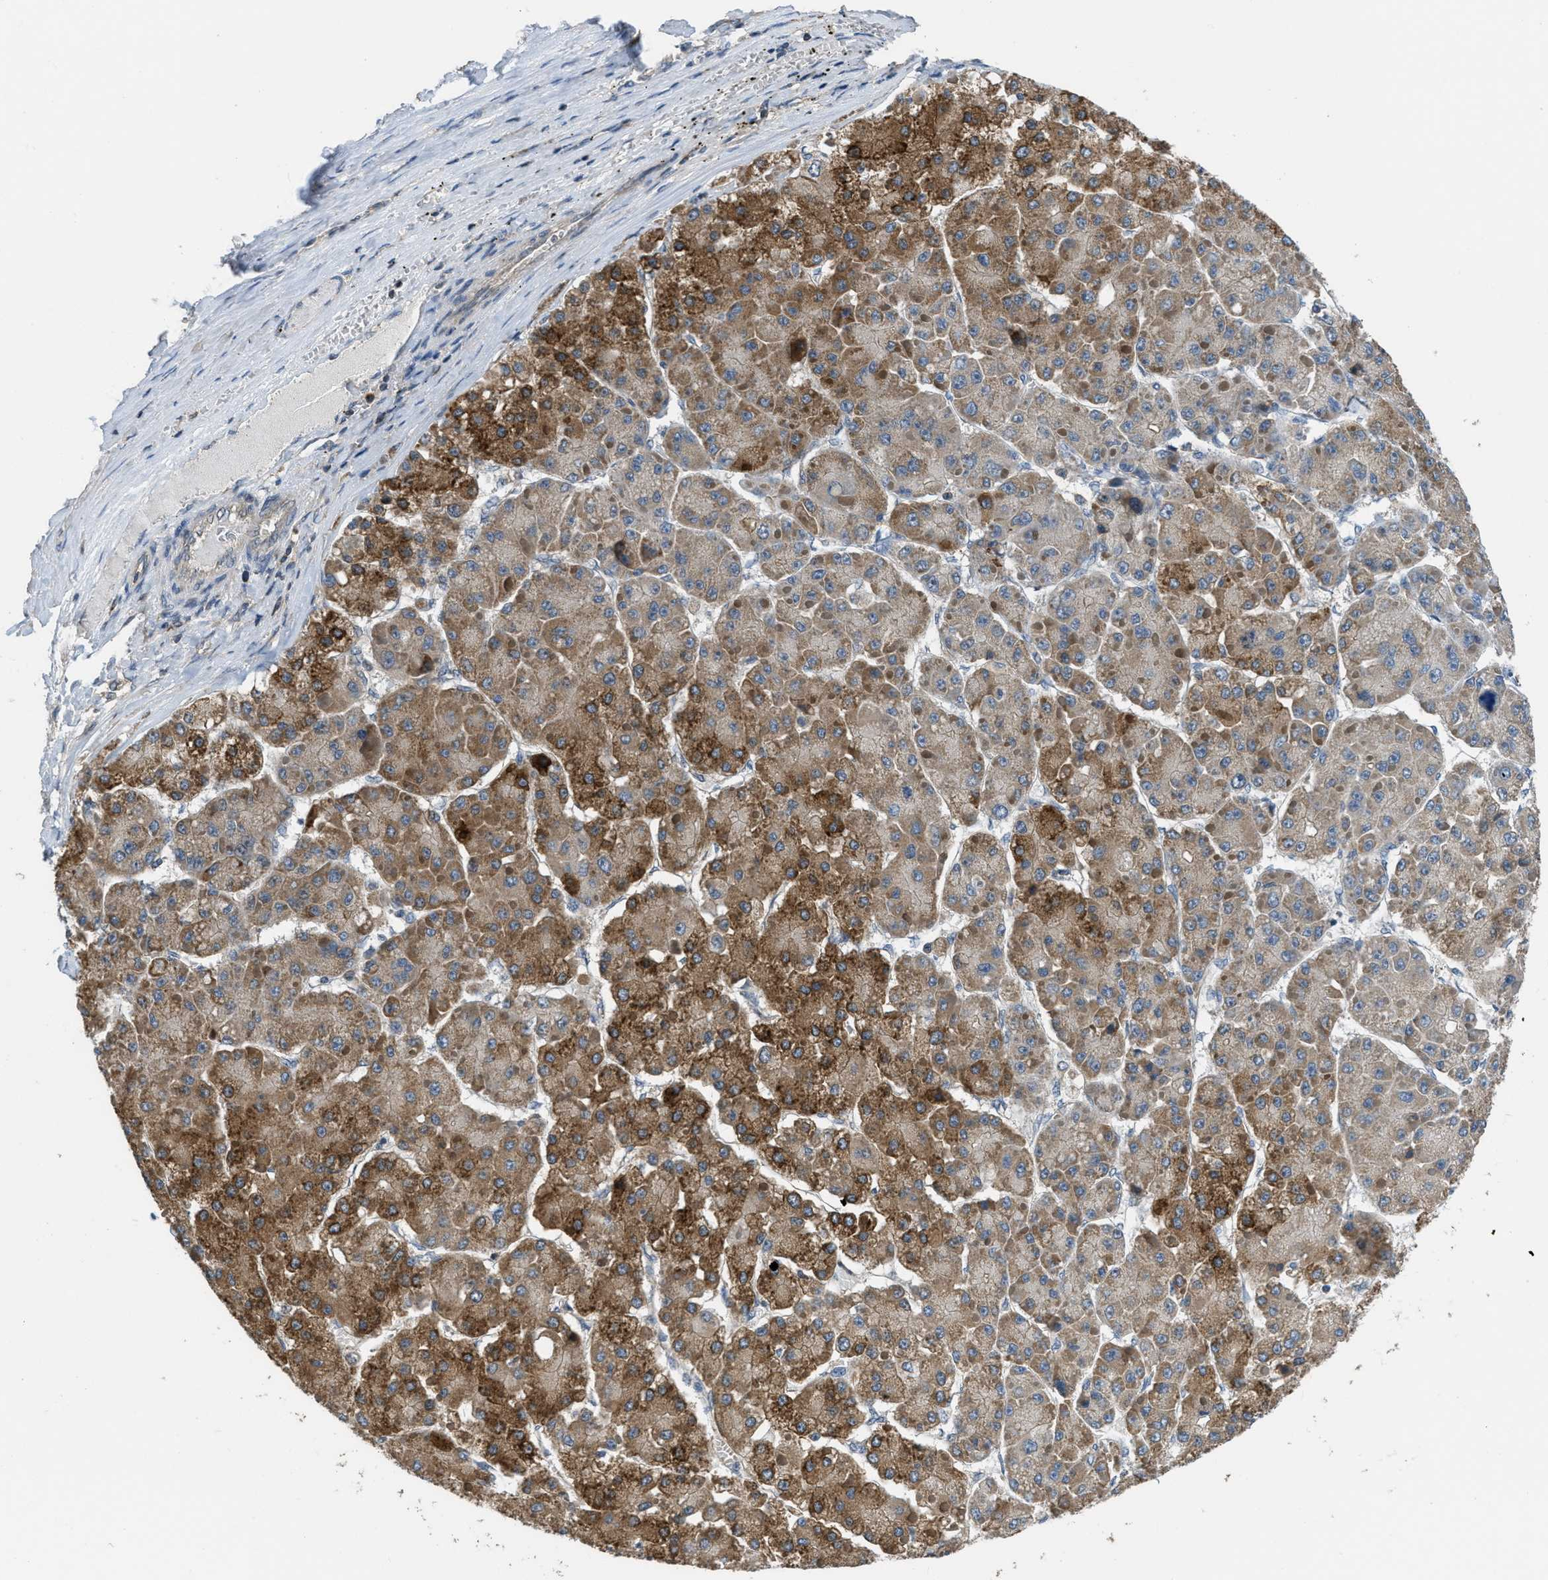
{"staining": {"intensity": "moderate", "quantity": ">75%", "location": "cytoplasmic/membranous"}, "tissue": "liver cancer", "cell_type": "Tumor cells", "image_type": "cancer", "snomed": [{"axis": "morphology", "description": "Carcinoma, Hepatocellular, NOS"}, {"axis": "topography", "description": "Liver"}], "caption": "This photomicrograph reveals liver hepatocellular carcinoma stained with immunohistochemistry to label a protein in brown. The cytoplasmic/membranous of tumor cells show moderate positivity for the protein. Nuclei are counter-stained blue.", "gene": "NAT1", "patient": {"sex": "female", "age": 73}}